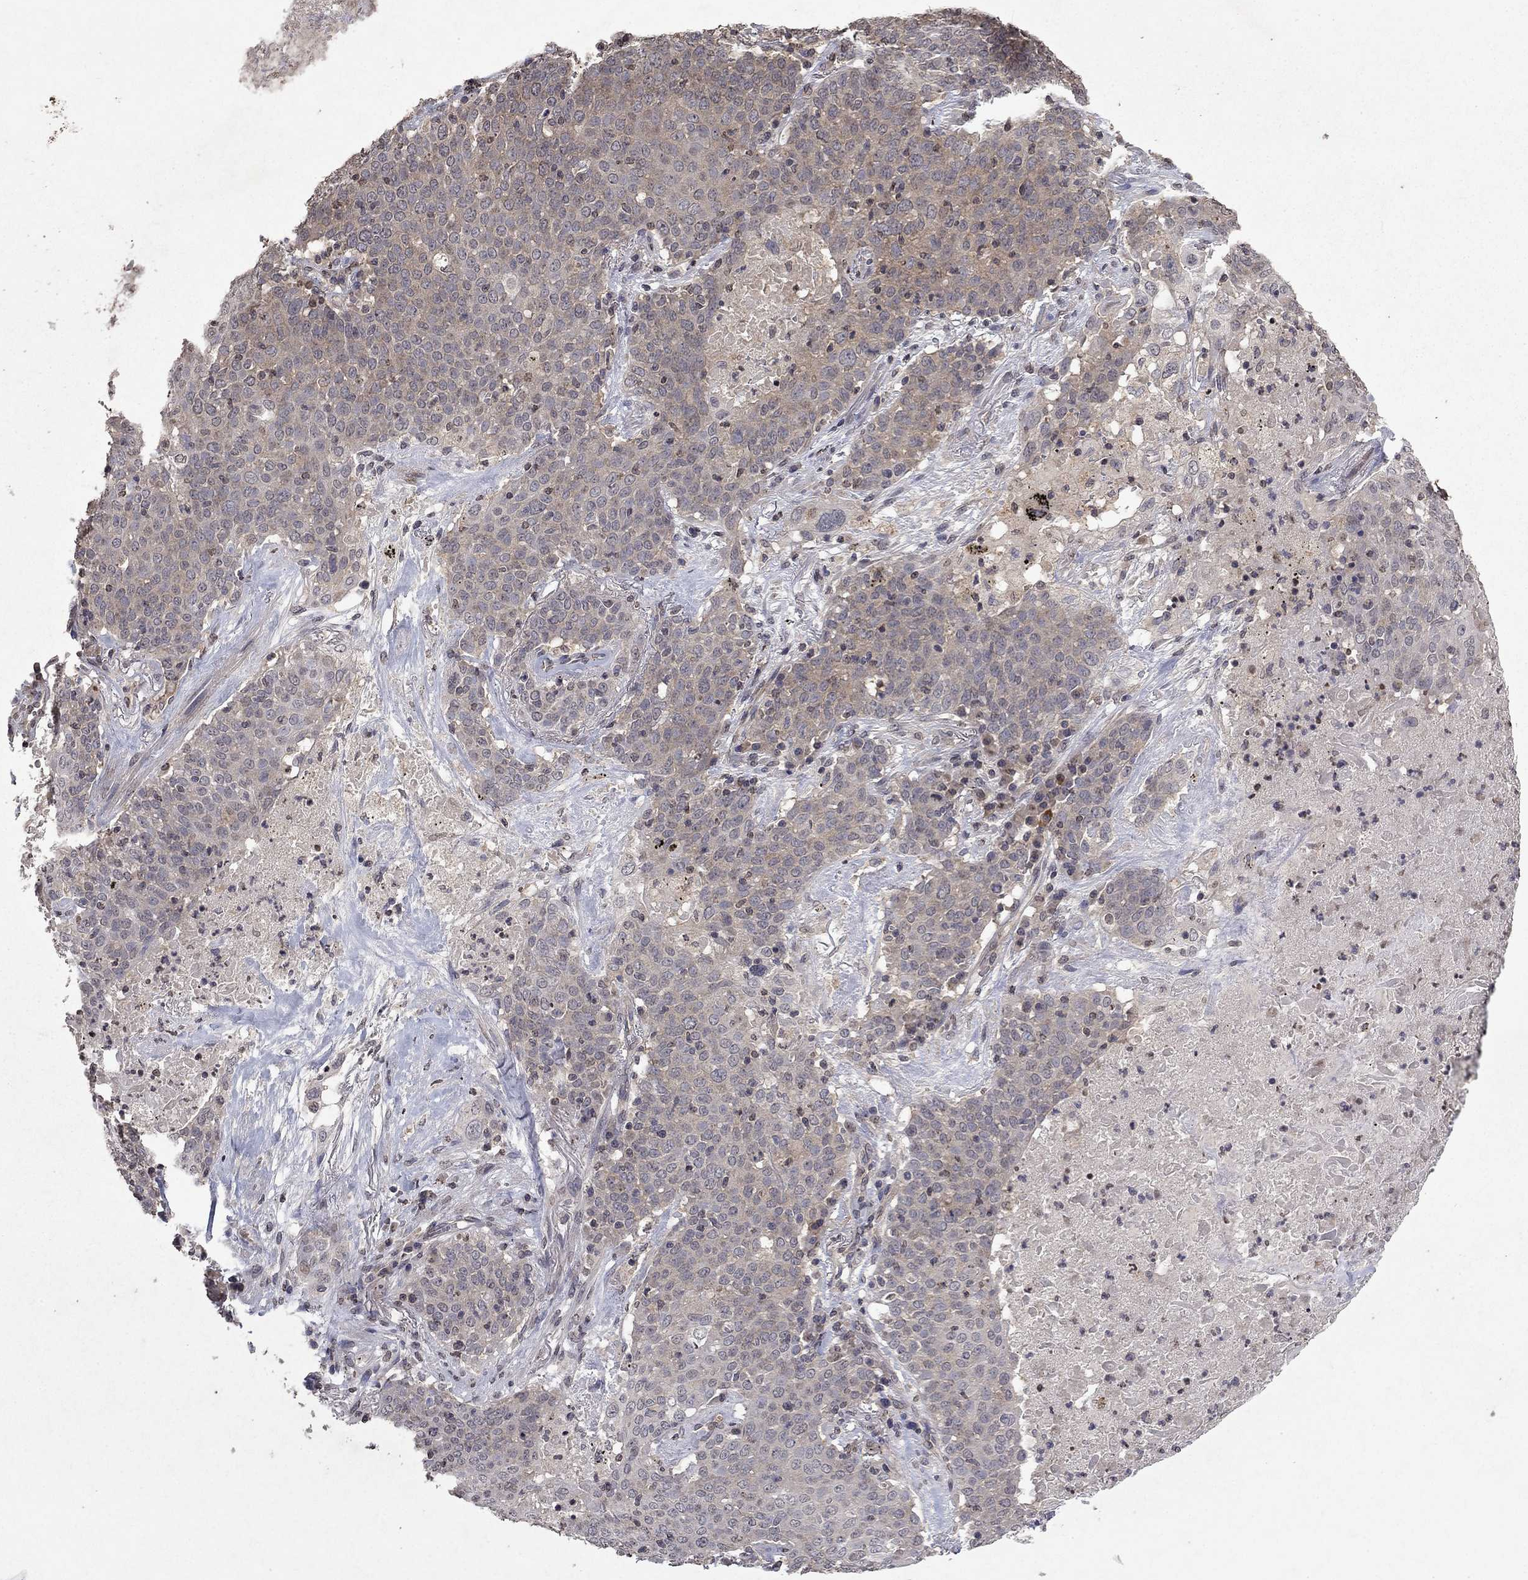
{"staining": {"intensity": "negative", "quantity": "none", "location": "none"}, "tissue": "lung cancer", "cell_type": "Tumor cells", "image_type": "cancer", "snomed": [{"axis": "morphology", "description": "Squamous cell carcinoma, NOS"}, {"axis": "topography", "description": "Lung"}], "caption": "The IHC photomicrograph has no significant positivity in tumor cells of squamous cell carcinoma (lung) tissue.", "gene": "TTC38", "patient": {"sex": "male", "age": 82}}